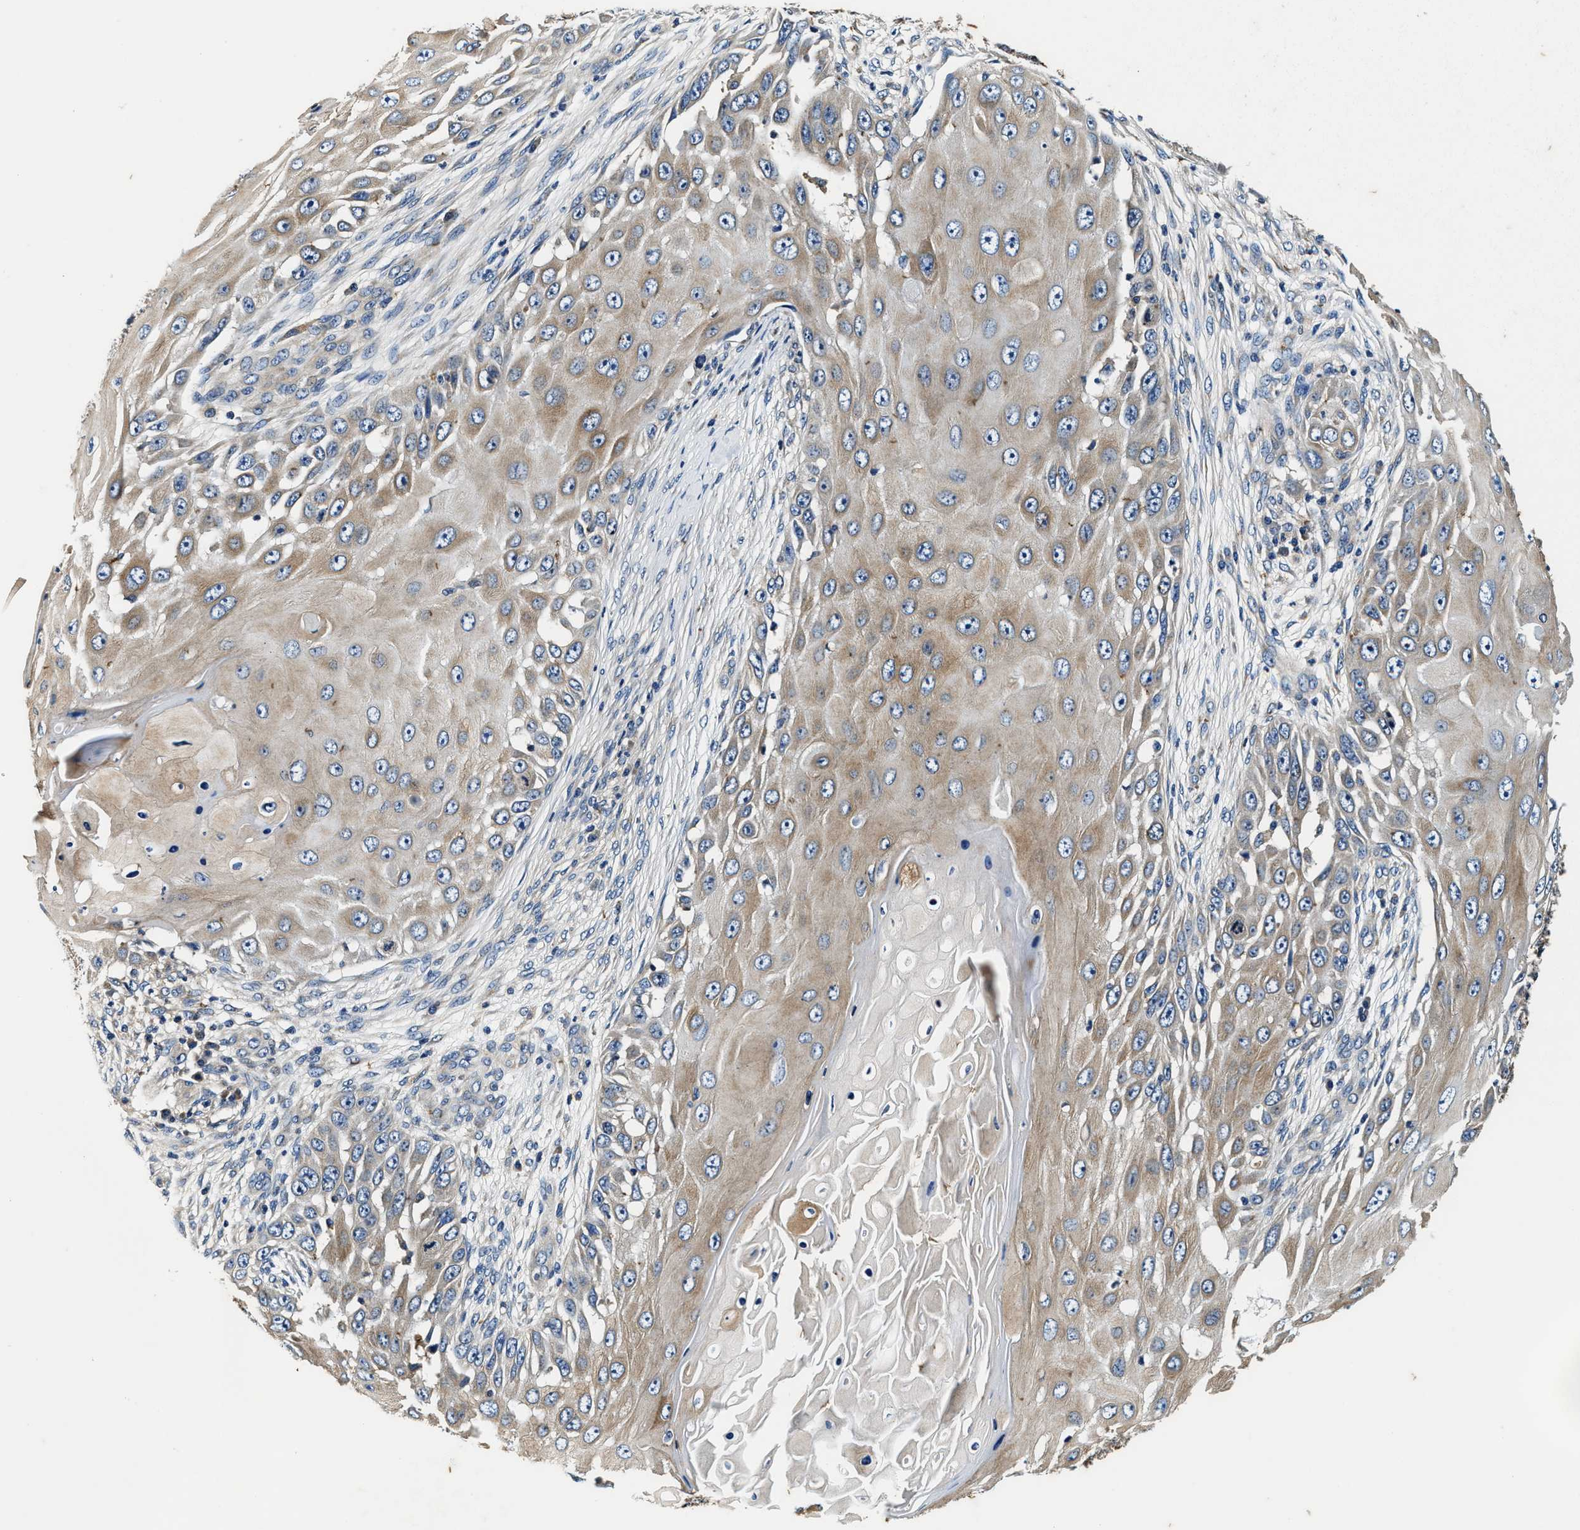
{"staining": {"intensity": "moderate", "quantity": "25%-75%", "location": "cytoplasmic/membranous"}, "tissue": "skin cancer", "cell_type": "Tumor cells", "image_type": "cancer", "snomed": [{"axis": "morphology", "description": "Squamous cell carcinoma, NOS"}, {"axis": "topography", "description": "Skin"}], "caption": "About 25%-75% of tumor cells in human skin cancer demonstrate moderate cytoplasmic/membranous protein staining as visualized by brown immunohistochemical staining.", "gene": "PI4KB", "patient": {"sex": "female", "age": 44}}